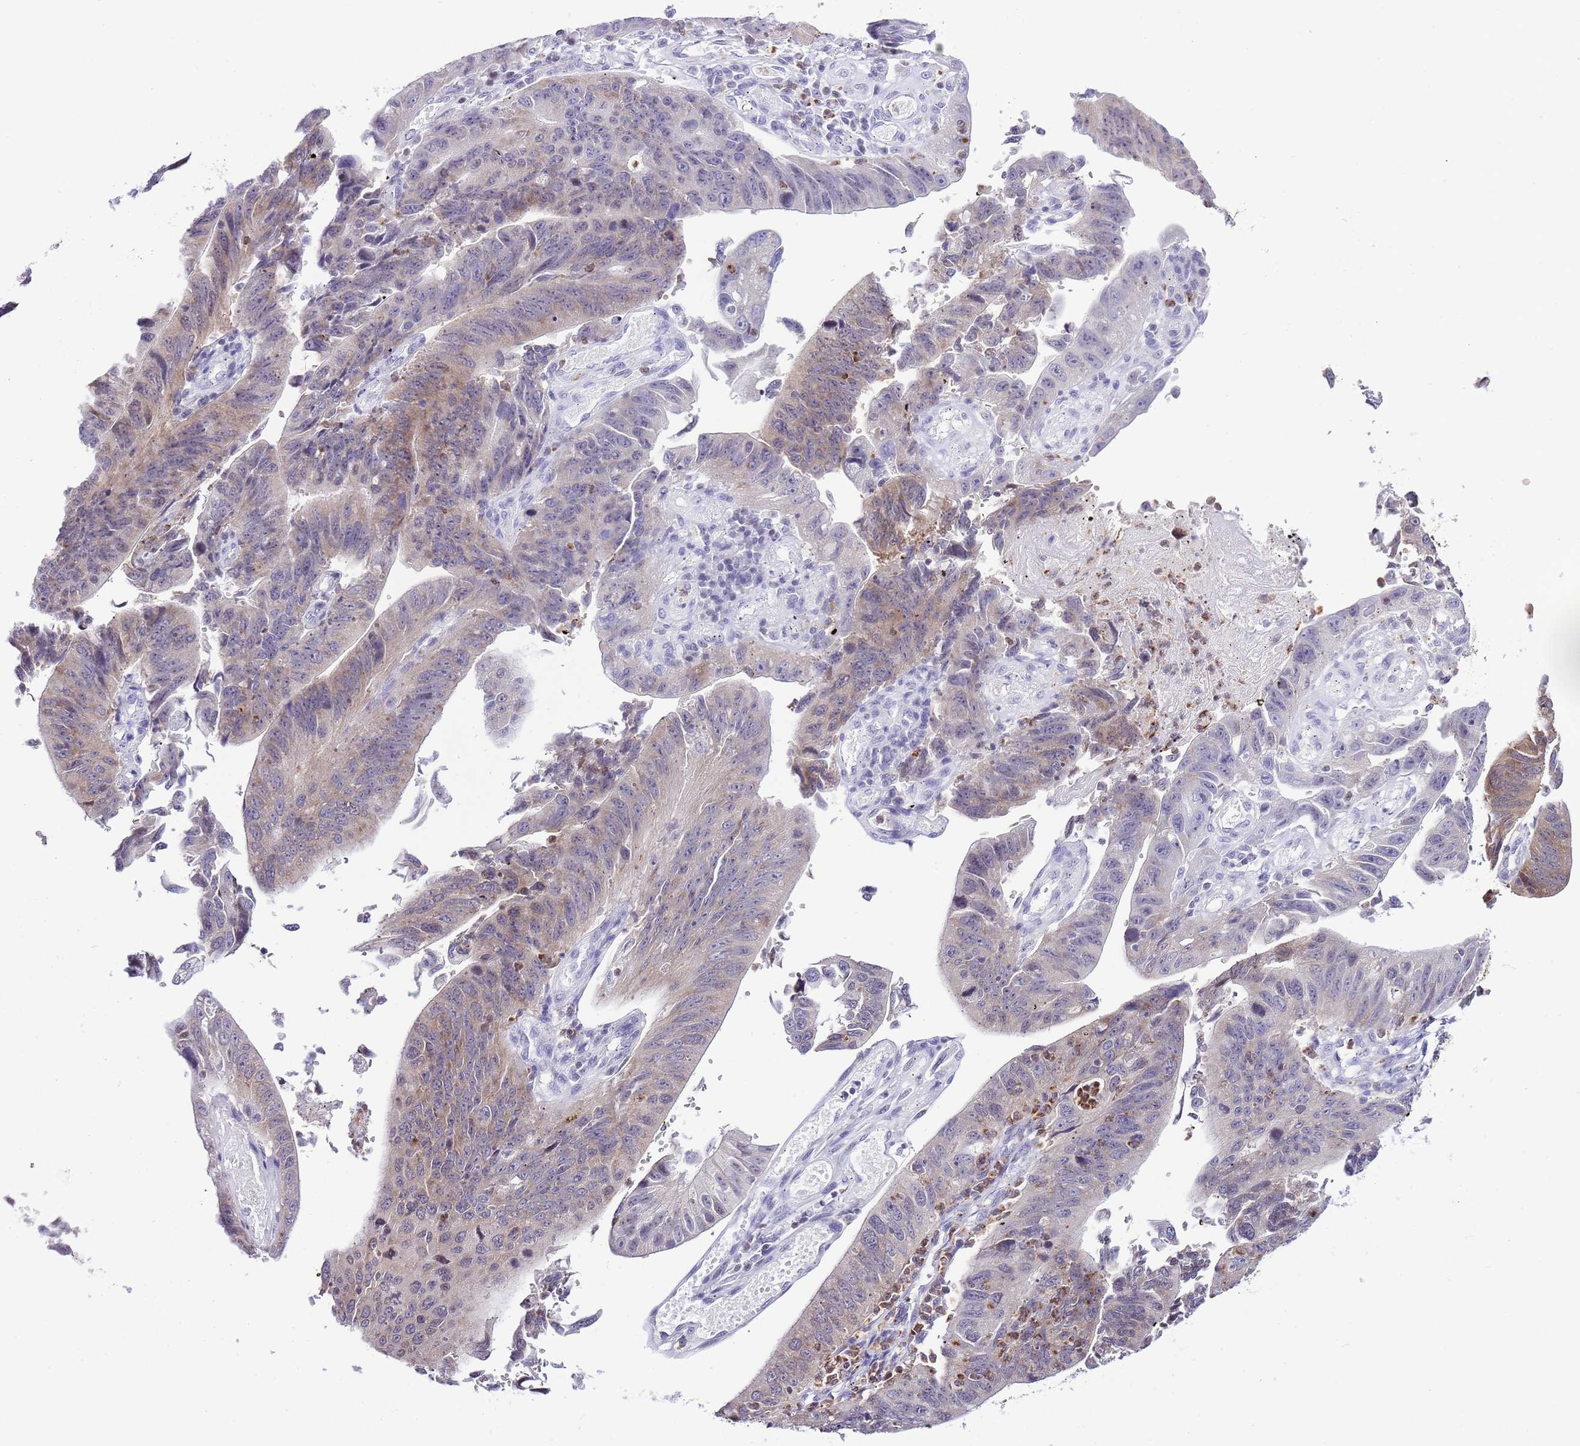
{"staining": {"intensity": "moderate", "quantity": "<25%", "location": "cytoplasmic/membranous"}, "tissue": "stomach cancer", "cell_type": "Tumor cells", "image_type": "cancer", "snomed": [{"axis": "morphology", "description": "Adenocarcinoma, NOS"}, {"axis": "topography", "description": "Stomach"}], "caption": "This is an image of IHC staining of stomach adenocarcinoma, which shows moderate staining in the cytoplasmic/membranous of tumor cells.", "gene": "PRR15", "patient": {"sex": "male", "age": 59}}